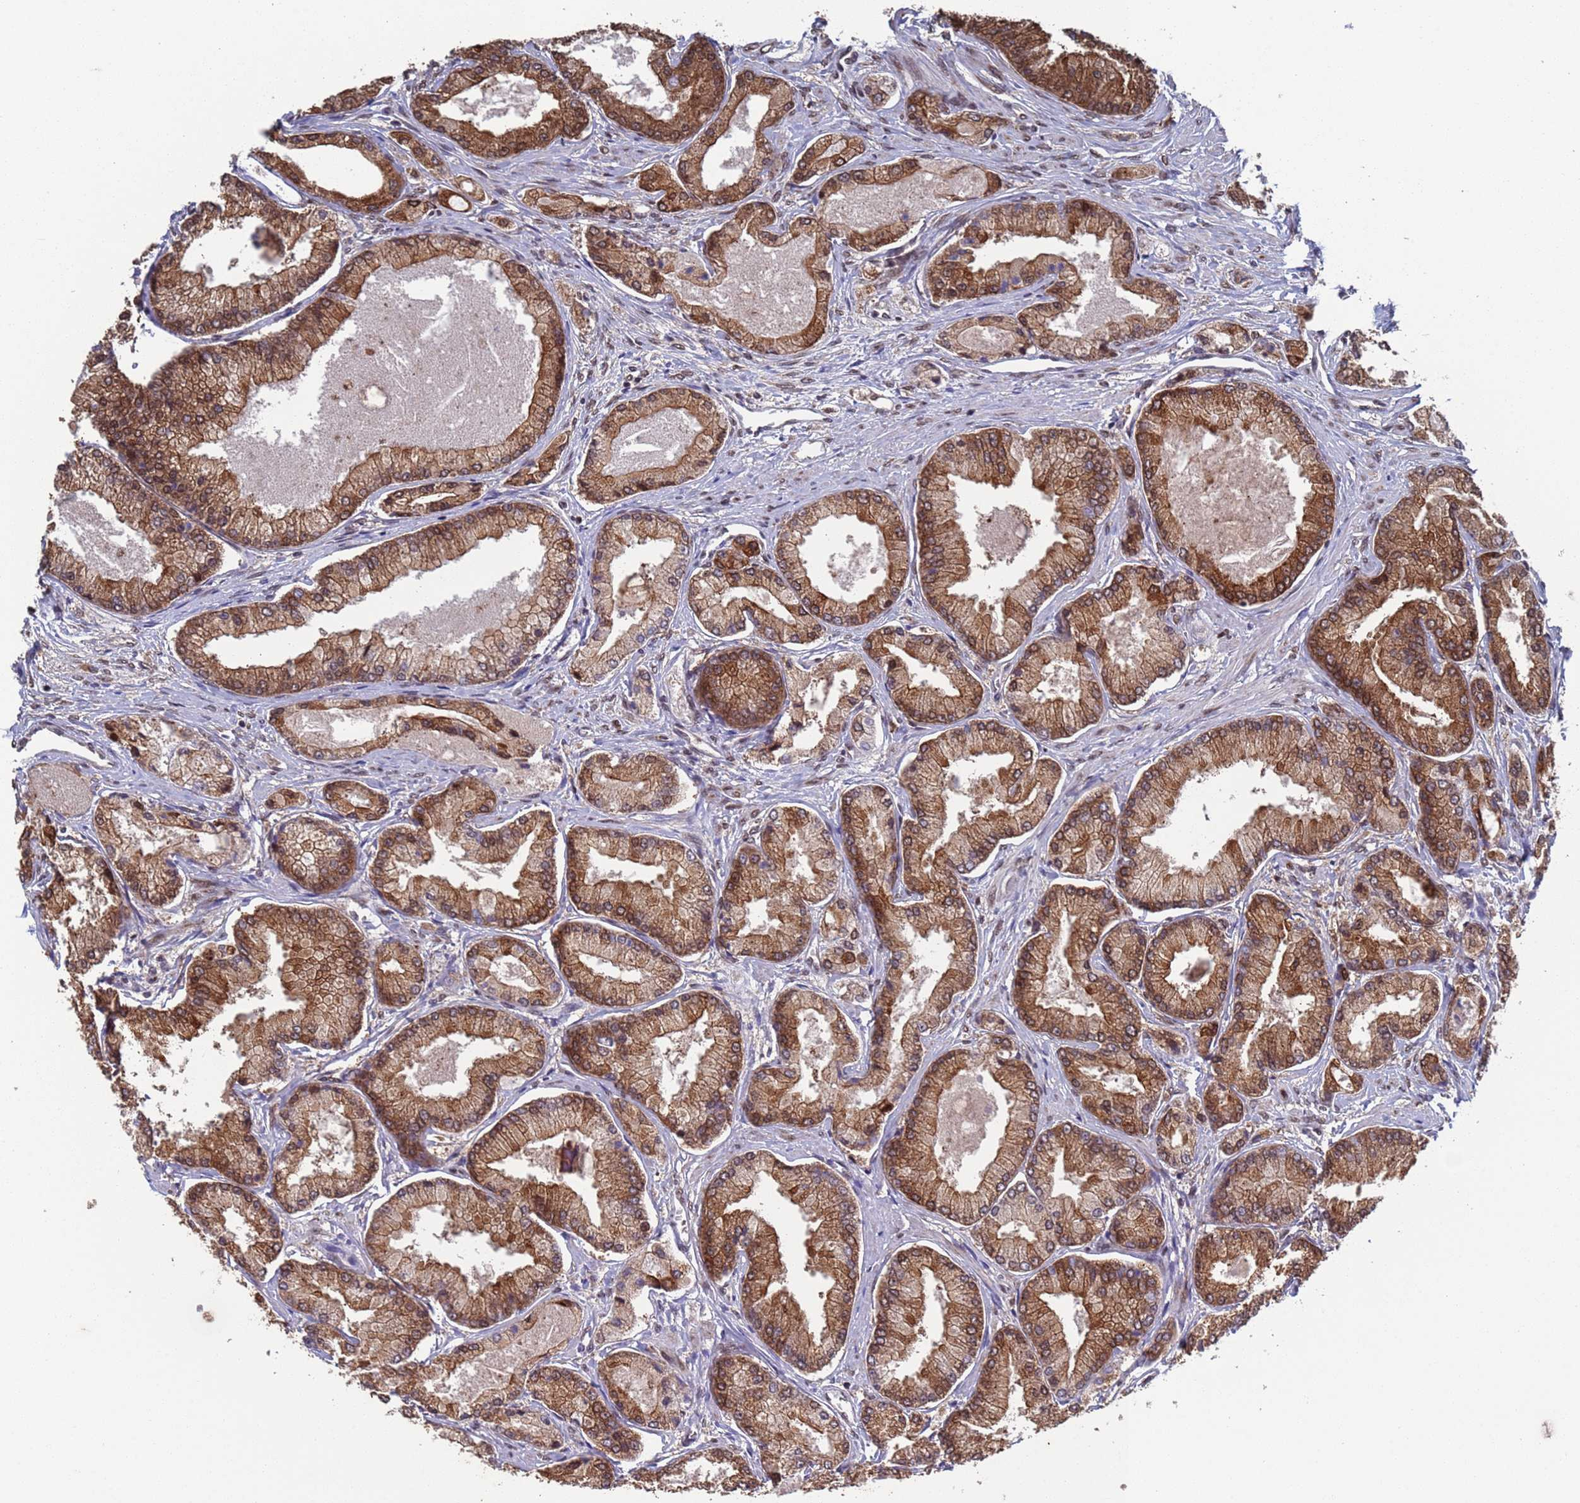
{"staining": {"intensity": "moderate", "quantity": ">75%", "location": "cytoplasmic/membranous"}, "tissue": "prostate cancer", "cell_type": "Tumor cells", "image_type": "cancer", "snomed": [{"axis": "morphology", "description": "Adenocarcinoma, Low grade"}, {"axis": "topography", "description": "Prostate"}], "caption": "Immunohistochemistry of prostate cancer demonstrates medium levels of moderate cytoplasmic/membranous staining in approximately >75% of tumor cells.", "gene": "FUBP3", "patient": {"sex": "male", "age": 74}}